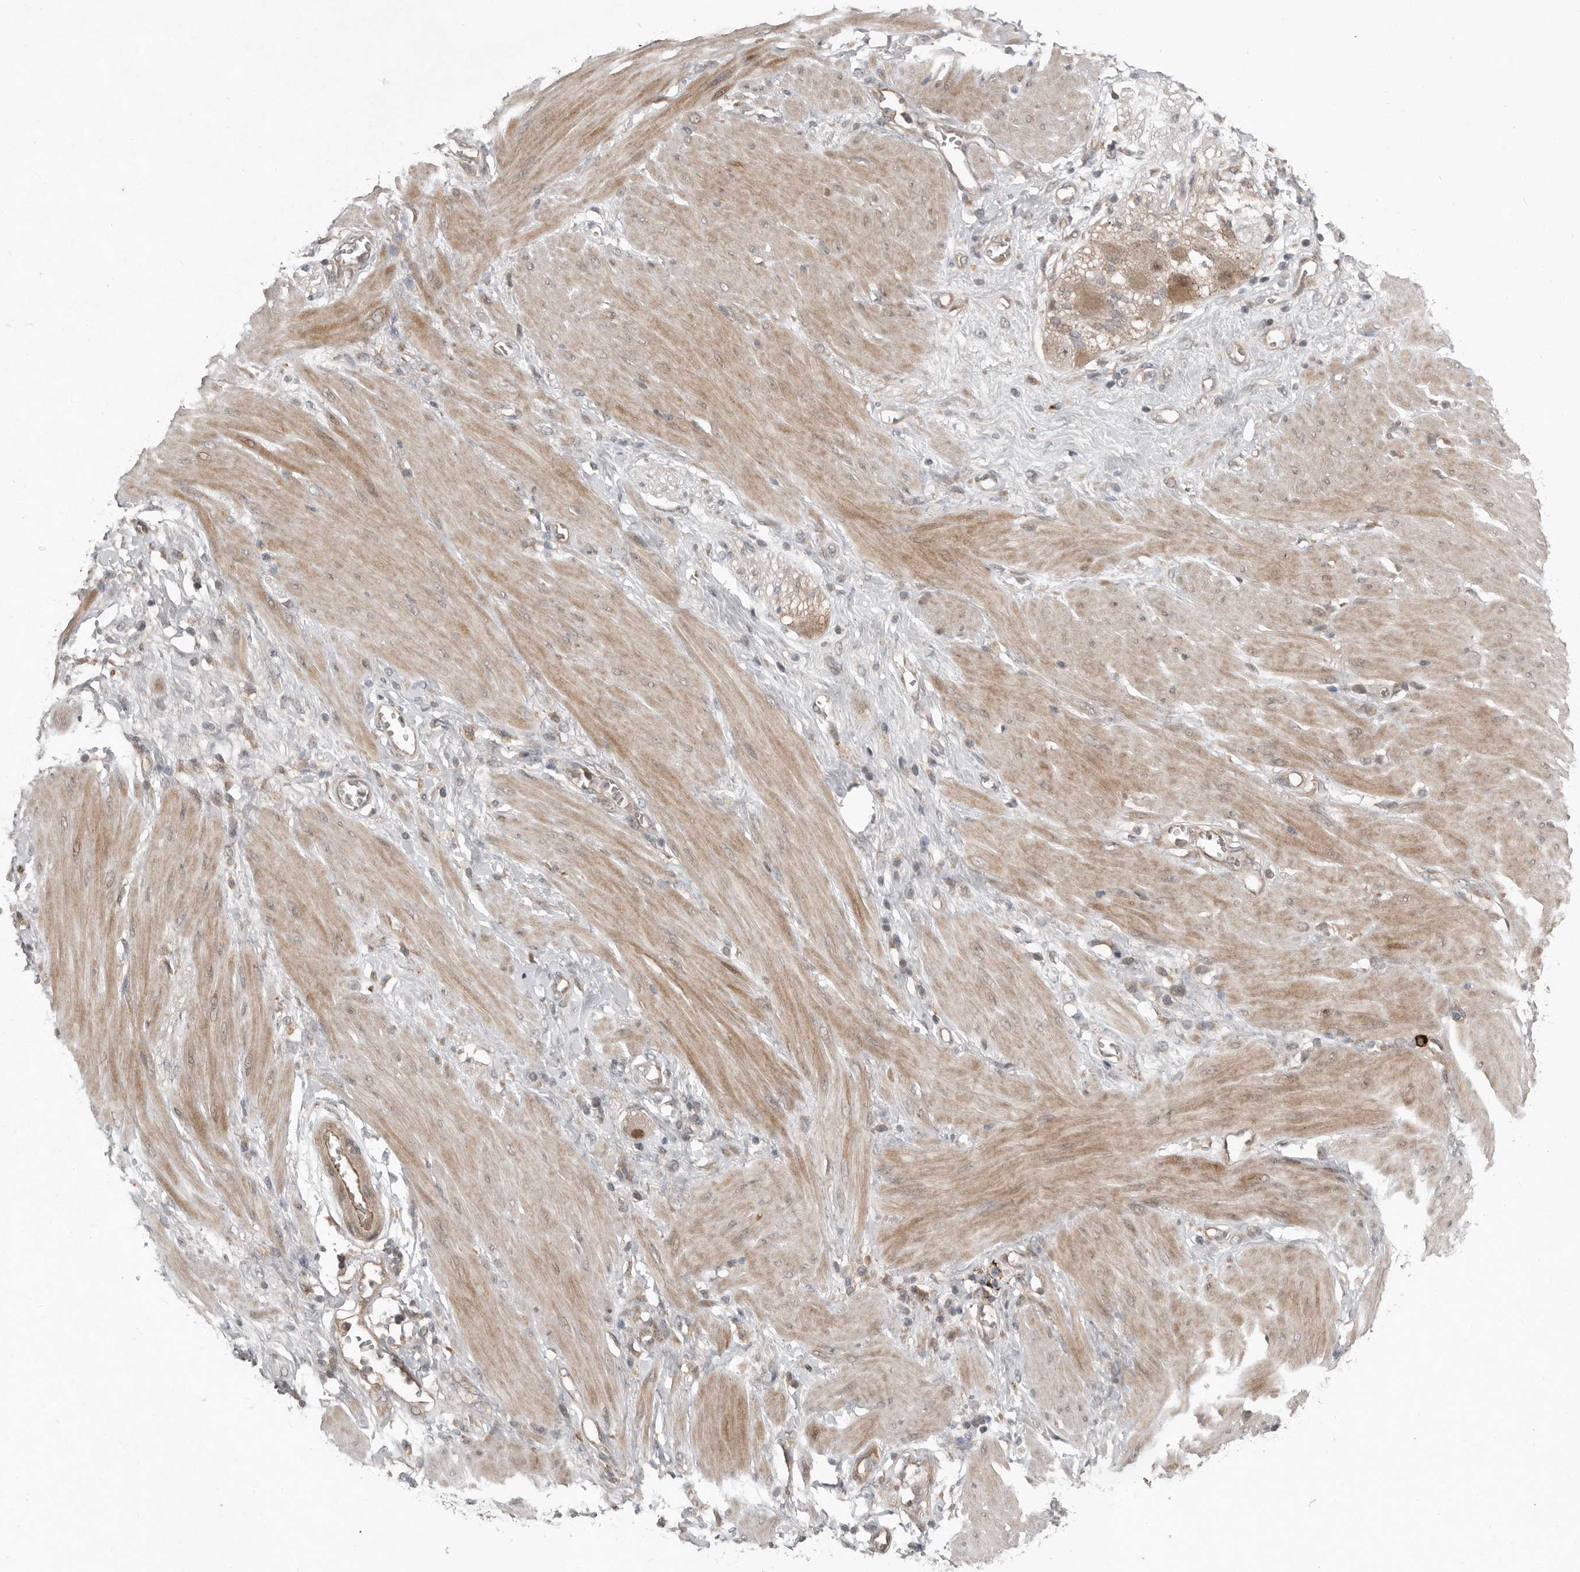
{"staining": {"intensity": "weak", "quantity": "<25%", "location": "cytoplasmic/membranous"}, "tissue": "stomach cancer", "cell_type": "Tumor cells", "image_type": "cancer", "snomed": [{"axis": "morphology", "description": "Adenocarcinoma, NOS"}, {"axis": "topography", "description": "Stomach"}, {"axis": "topography", "description": "Stomach, lower"}], "caption": "The micrograph demonstrates no staining of tumor cells in adenocarcinoma (stomach).", "gene": "TEAD3", "patient": {"sex": "female", "age": 48}}